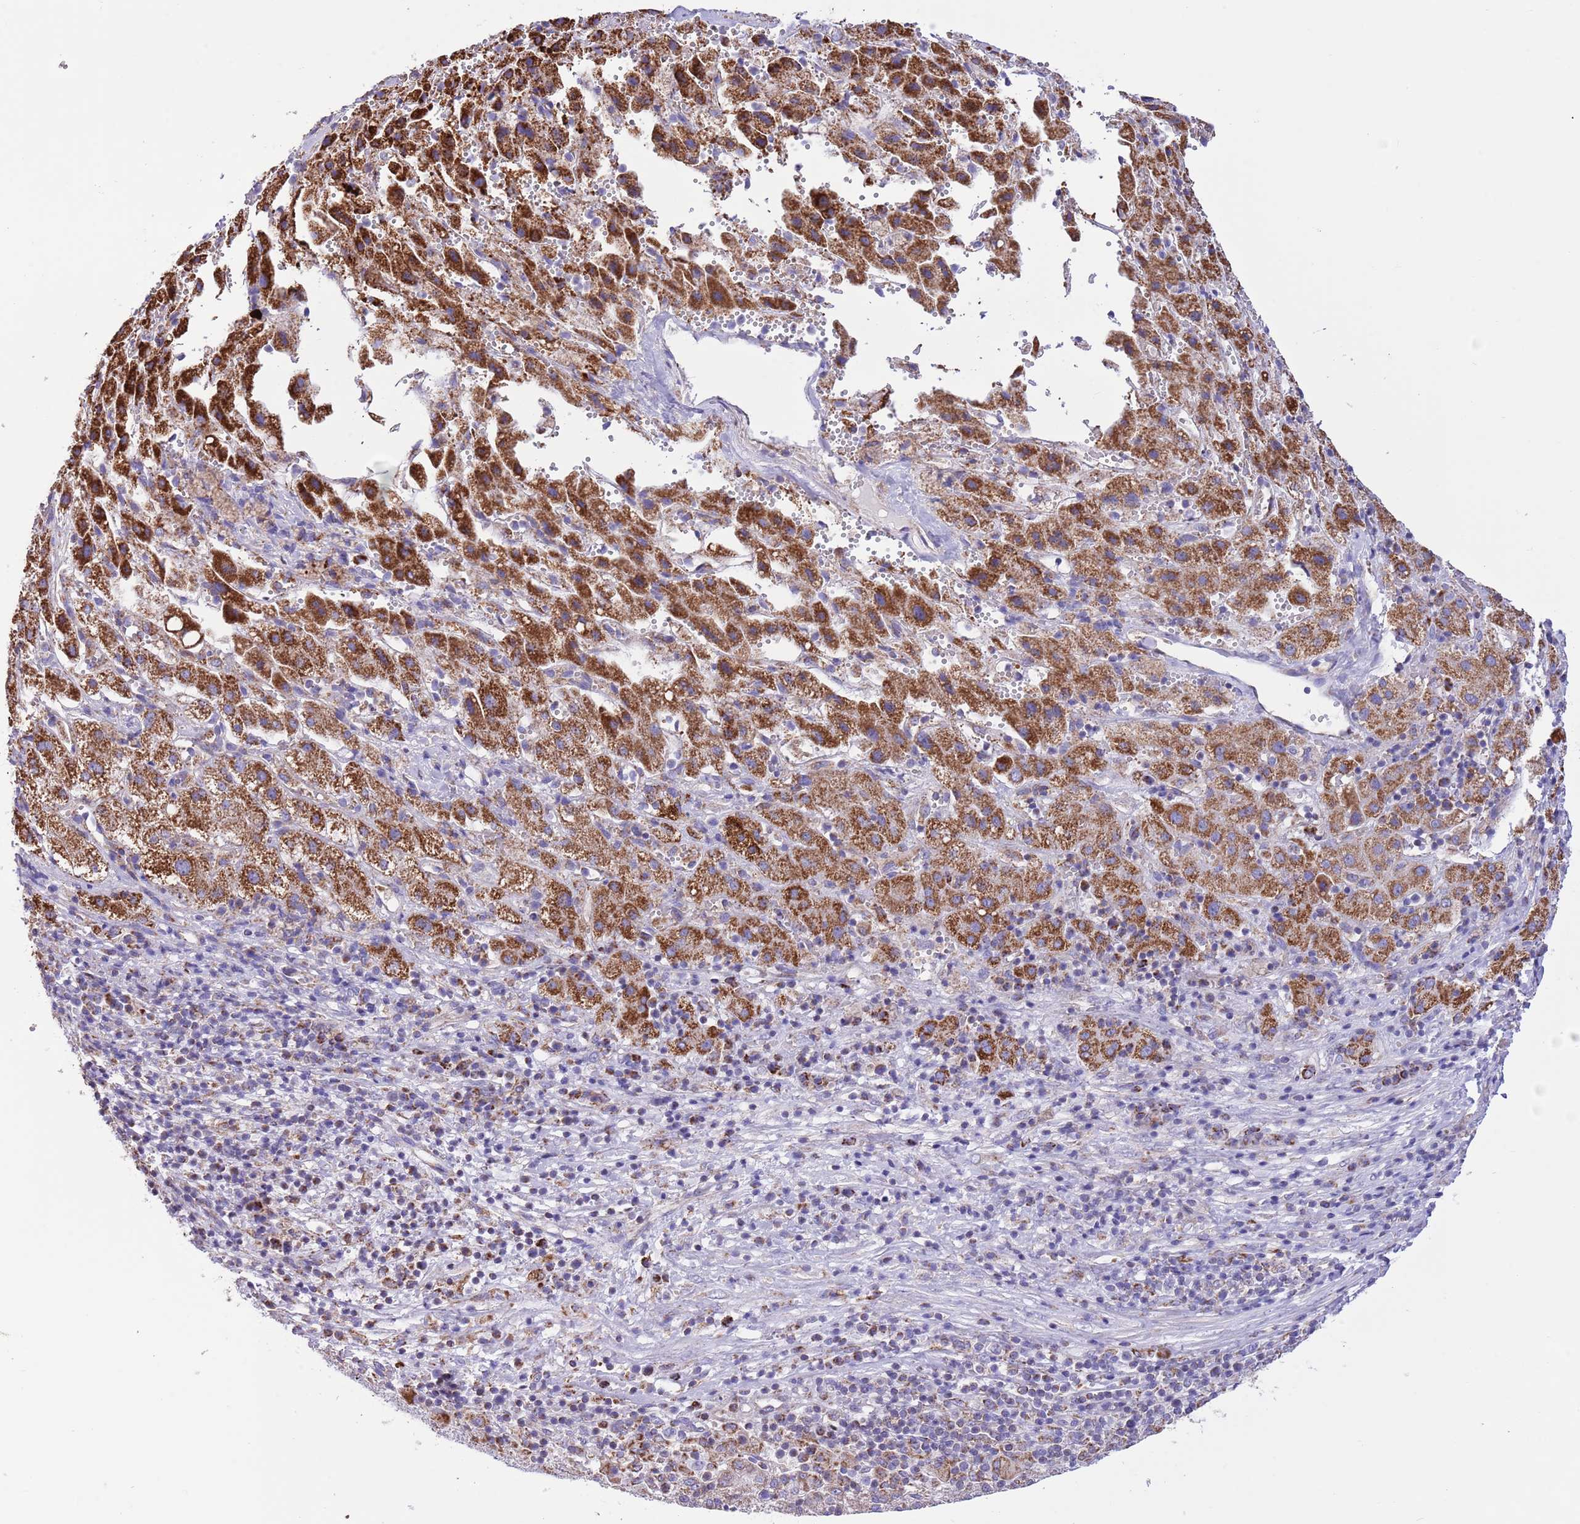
{"staining": {"intensity": "strong", "quantity": ">75%", "location": "cytoplasmic/membranous"}, "tissue": "liver cancer", "cell_type": "Tumor cells", "image_type": "cancer", "snomed": [{"axis": "morphology", "description": "Carcinoma, Hepatocellular, NOS"}, {"axis": "topography", "description": "Liver"}], "caption": "Tumor cells exhibit high levels of strong cytoplasmic/membranous staining in about >75% of cells in human hepatocellular carcinoma (liver). The protein of interest is stained brown, and the nuclei are stained in blue (DAB (3,3'-diaminobenzidine) IHC with brightfield microscopy, high magnification).", "gene": "SS18L2", "patient": {"sex": "female", "age": 58}}